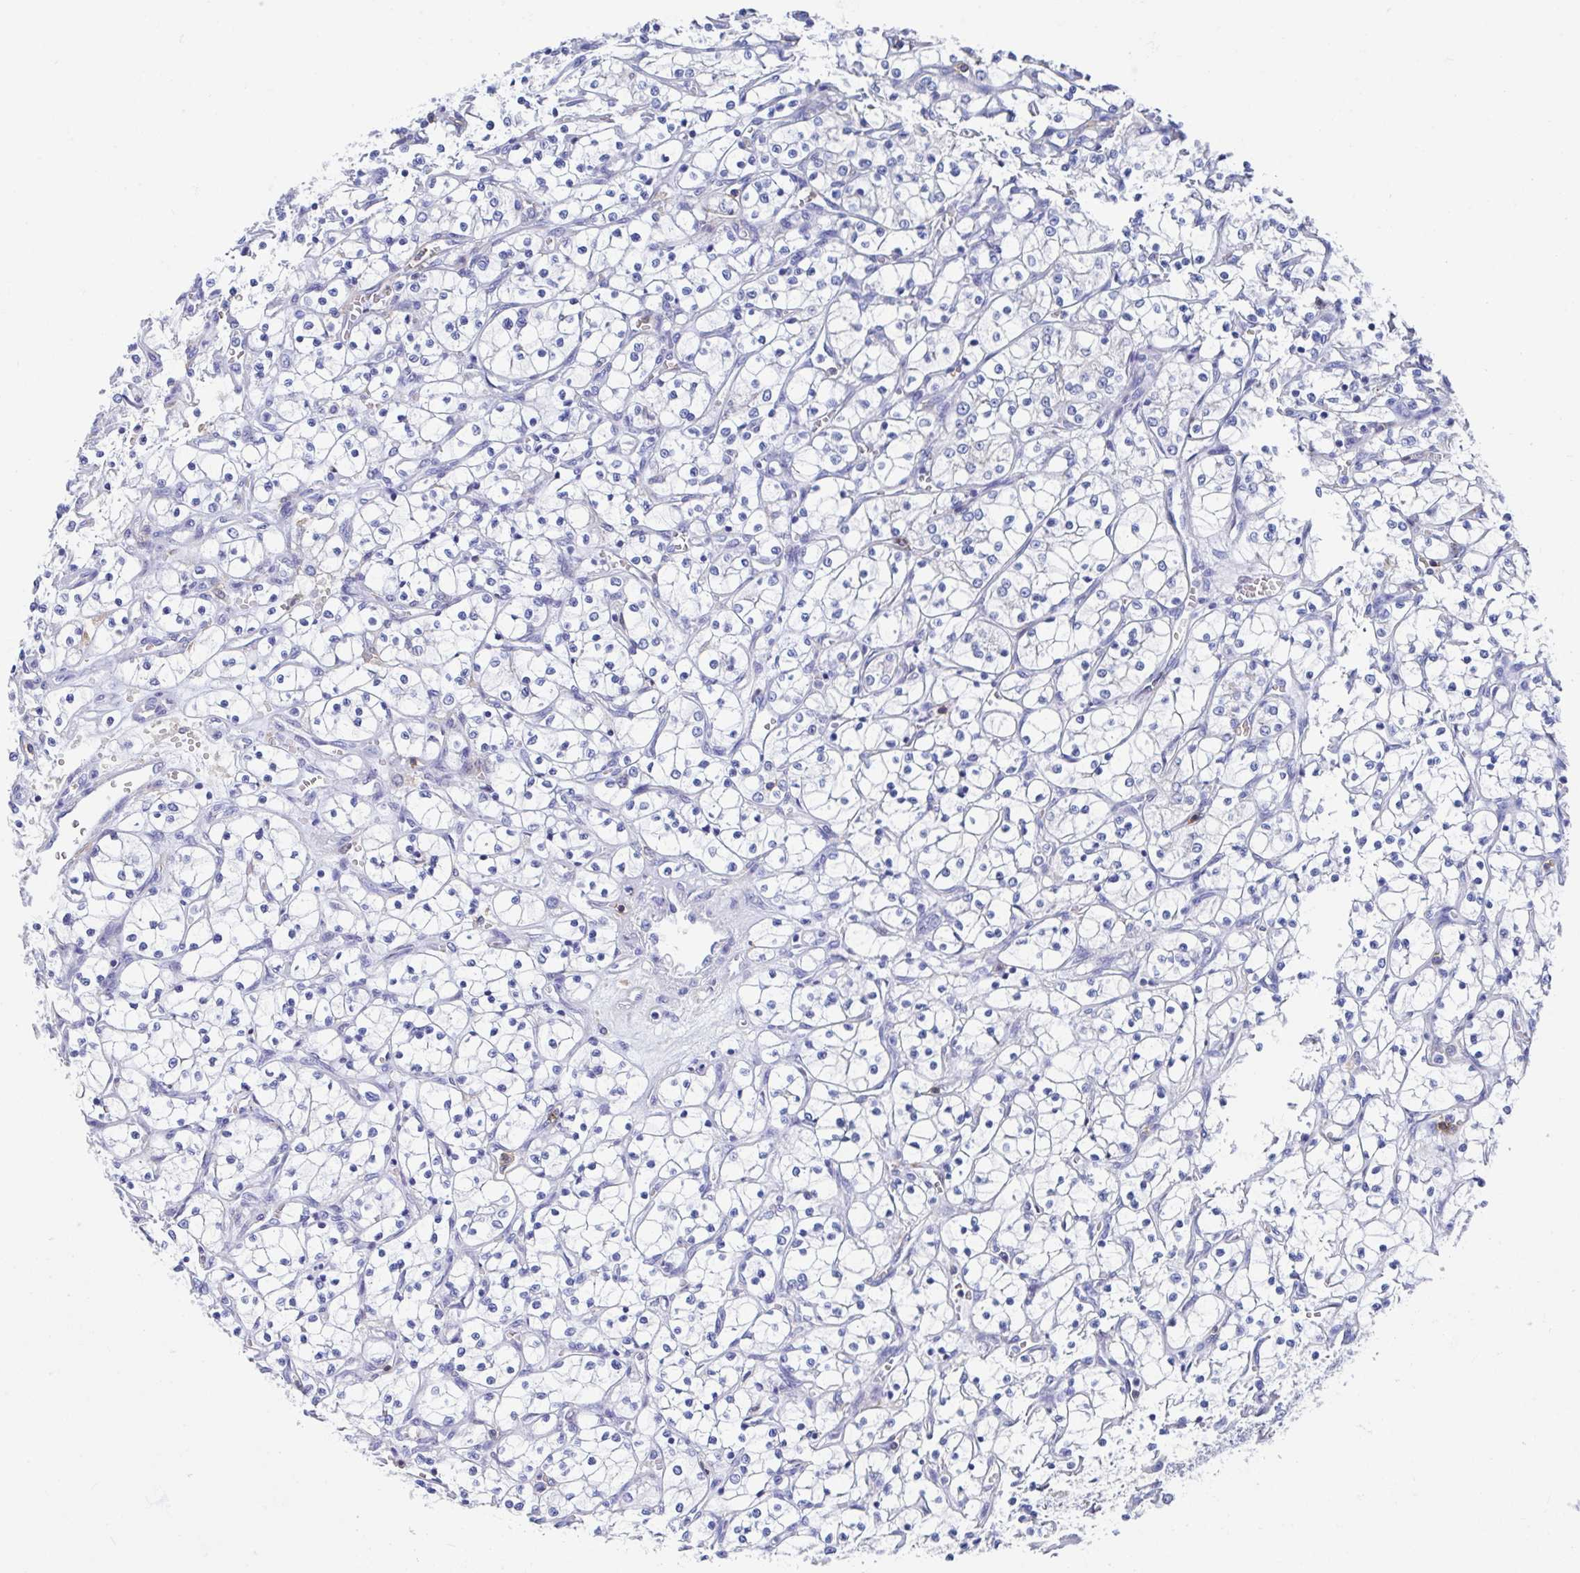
{"staining": {"intensity": "negative", "quantity": "none", "location": "none"}, "tissue": "renal cancer", "cell_type": "Tumor cells", "image_type": "cancer", "snomed": [{"axis": "morphology", "description": "Adenocarcinoma, NOS"}, {"axis": "topography", "description": "Kidney"}], "caption": "High power microscopy image of an immunohistochemistry image of renal cancer (adenocarcinoma), revealing no significant staining in tumor cells.", "gene": "FCGR3A", "patient": {"sex": "female", "age": 69}}